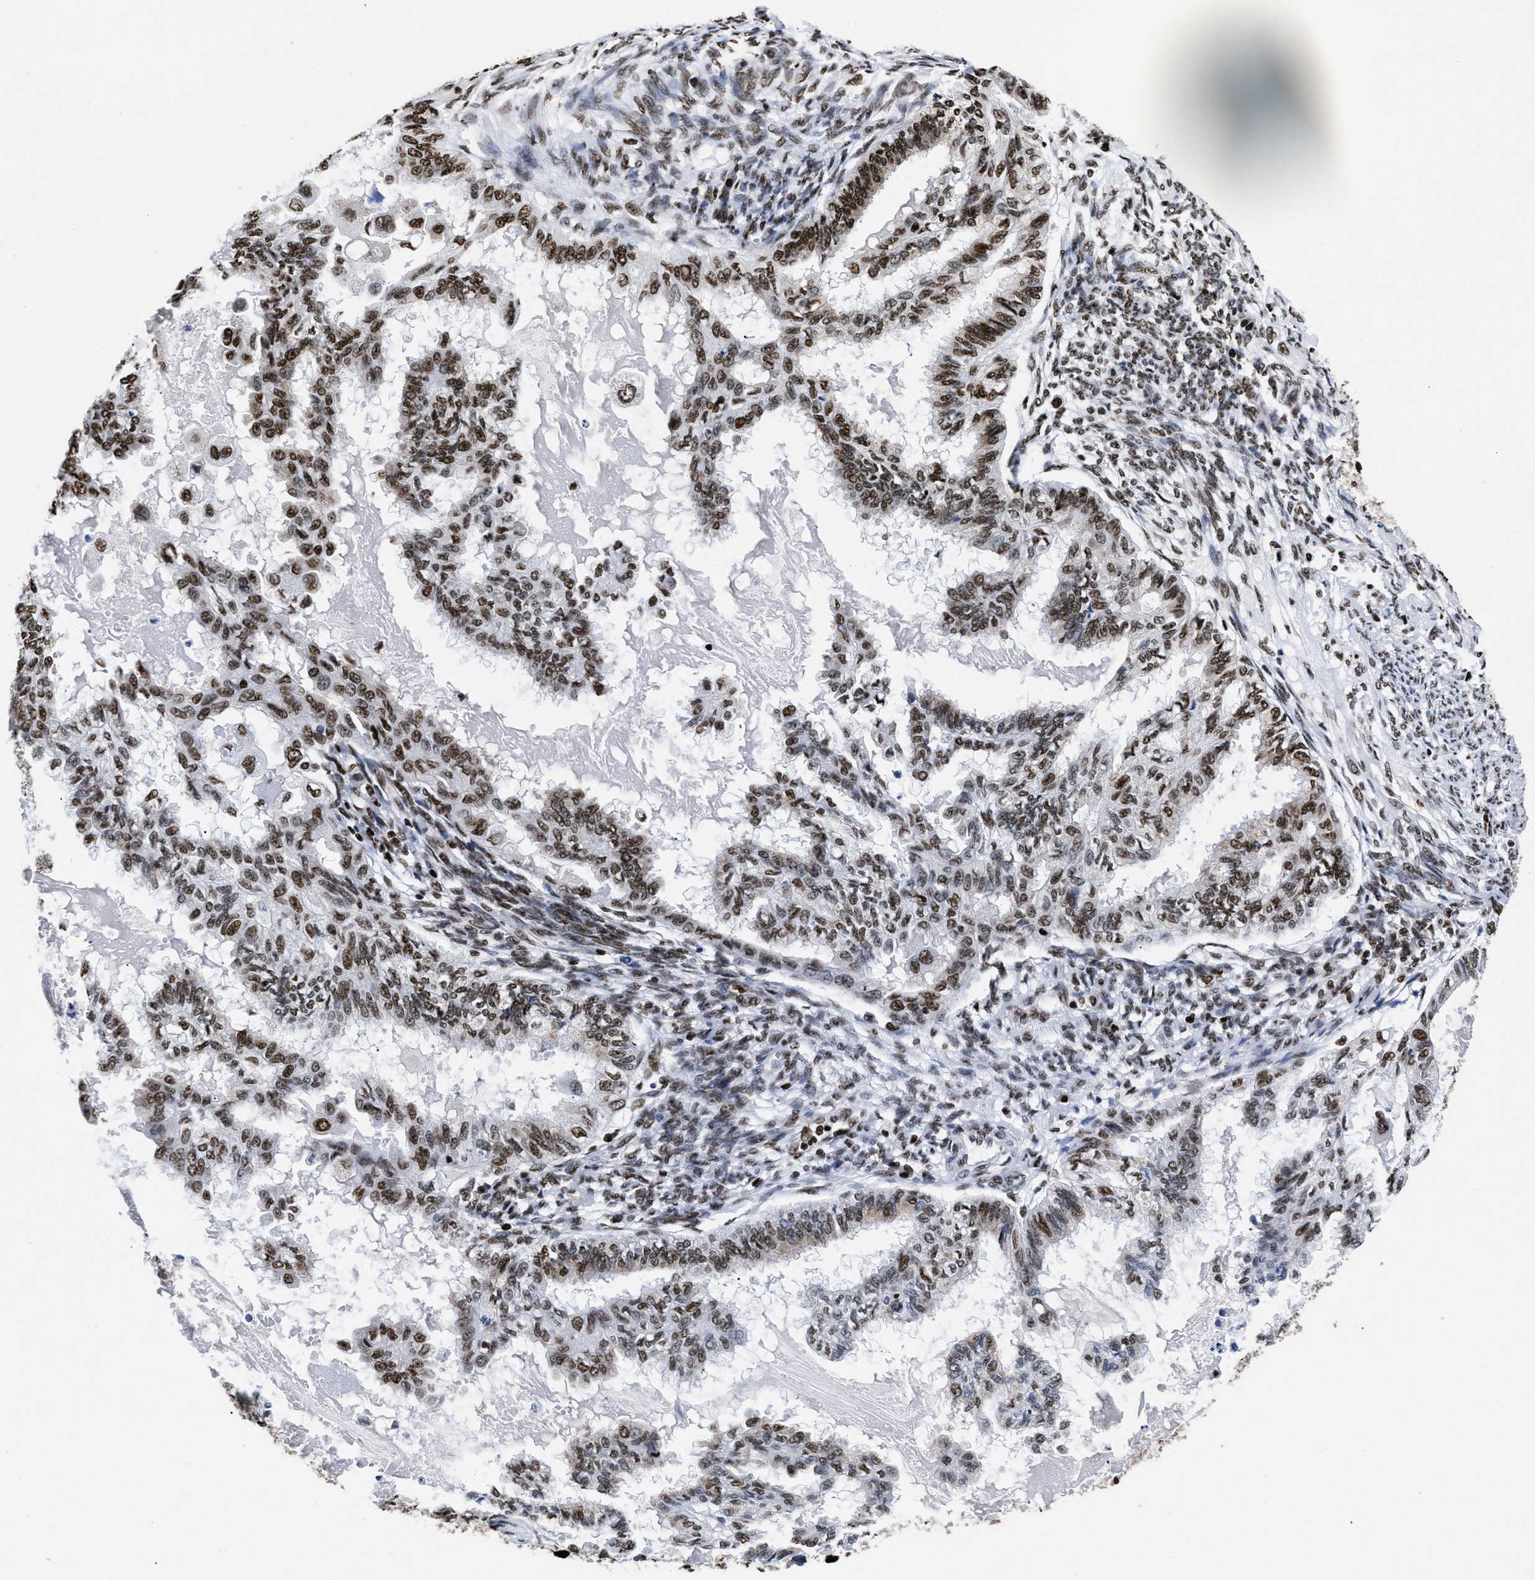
{"staining": {"intensity": "strong", "quantity": "25%-75%", "location": "nuclear"}, "tissue": "cervical cancer", "cell_type": "Tumor cells", "image_type": "cancer", "snomed": [{"axis": "morphology", "description": "Normal tissue, NOS"}, {"axis": "morphology", "description": "Adenocarcinoma, NOS"}, {"axis": "topography", "description": "Cervix"}, {"axis": "topography", "description": "Endometrium"}], "caption": "High-magnification brightfield microscopy of cervical adenocarcinoma stained with DAB (3,3'-diaminobenzidine) (brown) and counterstained with hematoxylin (blue). tumor cells exhibit strong nuclear positivity is seen in about25%-75% of cells.", "gene": "CALHM3", "patient": {"sex": "female", "age": 86}}